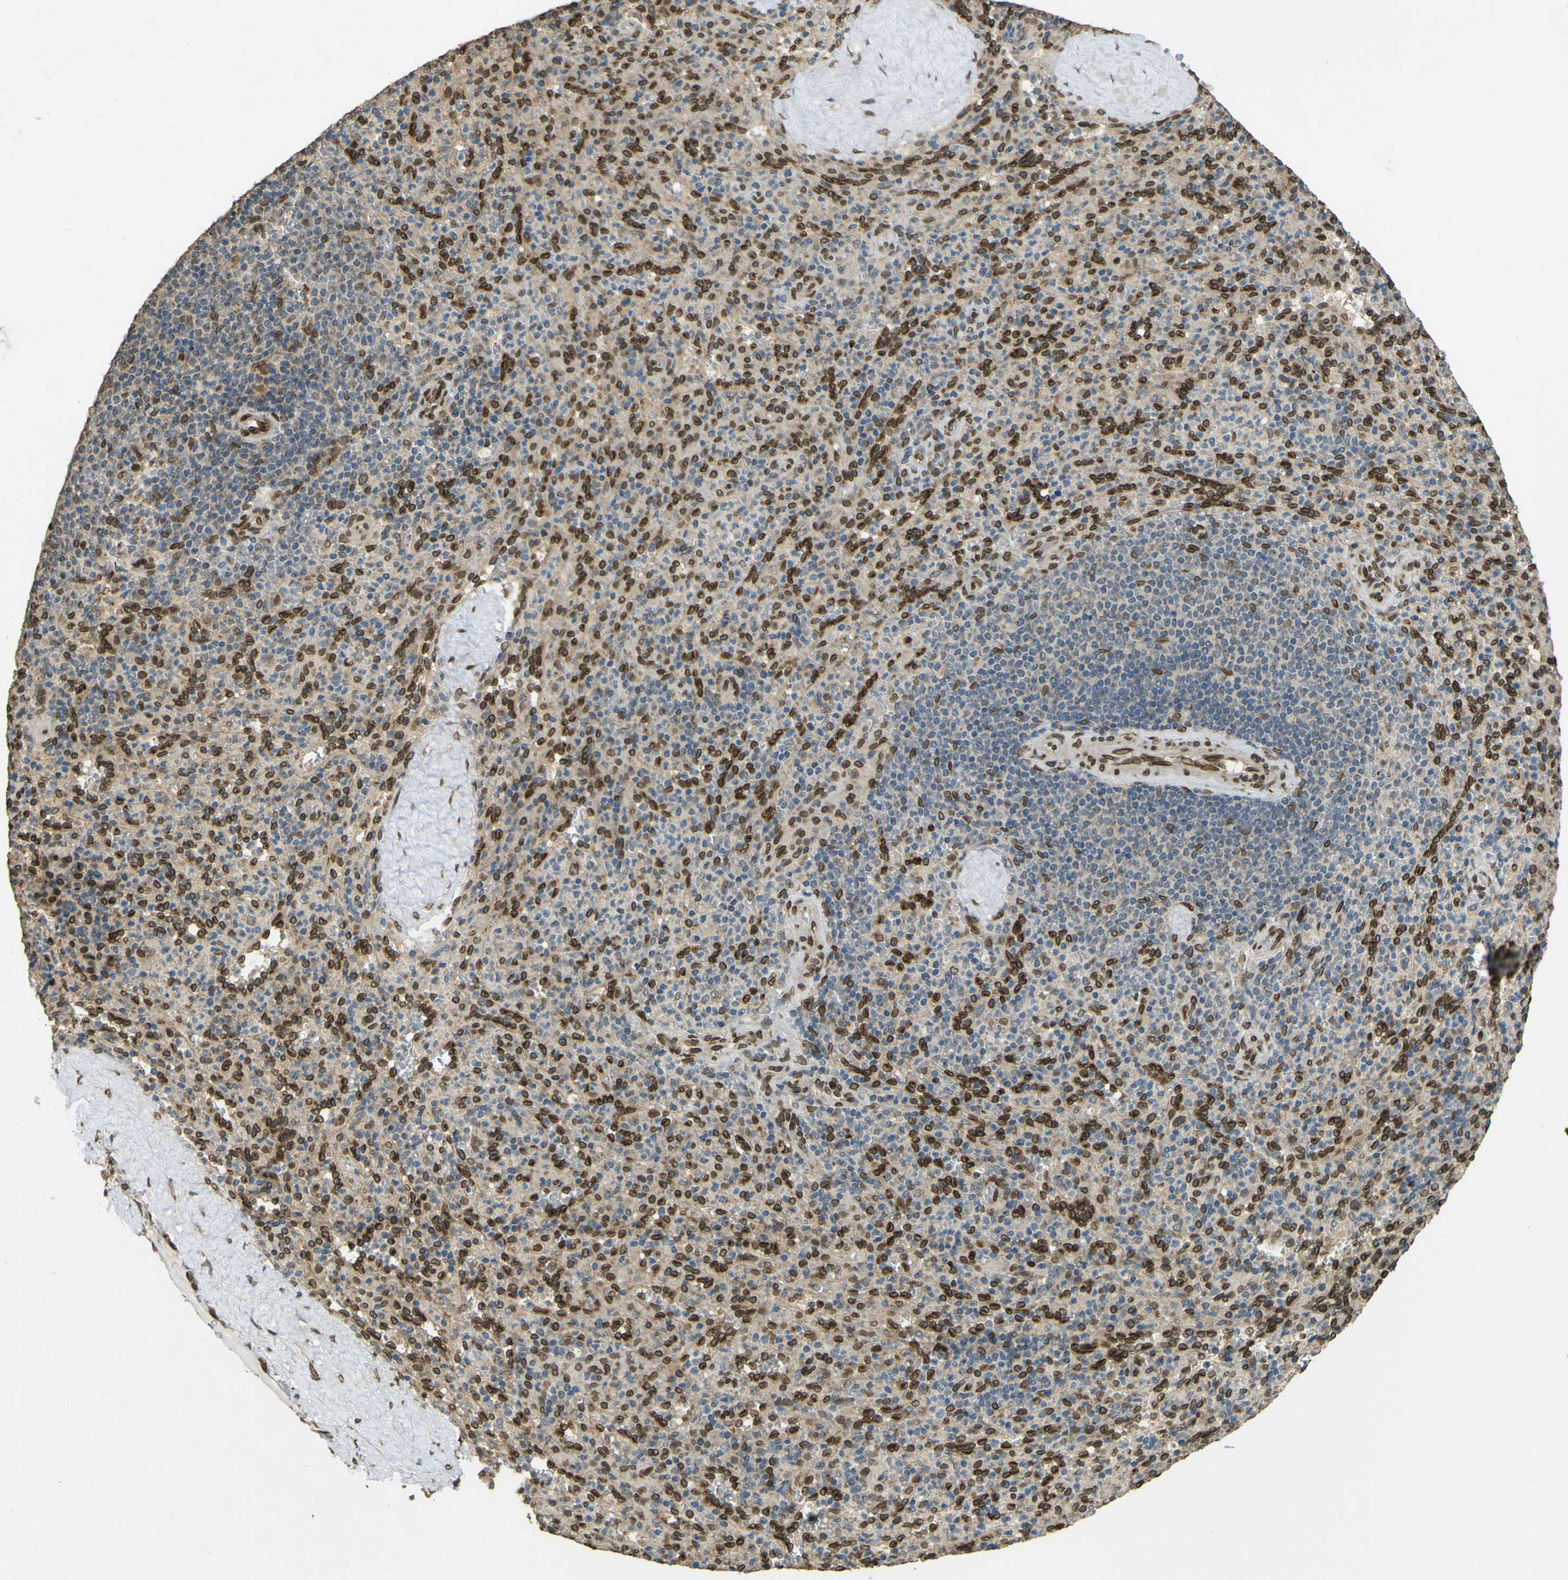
{"staining": {"intensity": "strong", "quantity": "25%-75%", "location": "cytoplasmic/membranous,nuclear"}, "tissue": "spleen", "cell_type": "Cells in red pulp", "image_type": "normal", "snomed": [{"axis": "morphology", "description": "Normal tissue, NOS"}, {"axis": "topography", "description": "Spleen"}], "caption": "Protein staining of unremarkable spleen reveals strong cytoplasmic/membranous,nuclear positivity in about 25%-75% of cells in red pulp. (Stains: DAB in brown, nuclei in blue, Microscopy: brightfield microscopy at high magnification).", "gene": "GALNT1", "patient": {"sex": "male", "age": 36}}